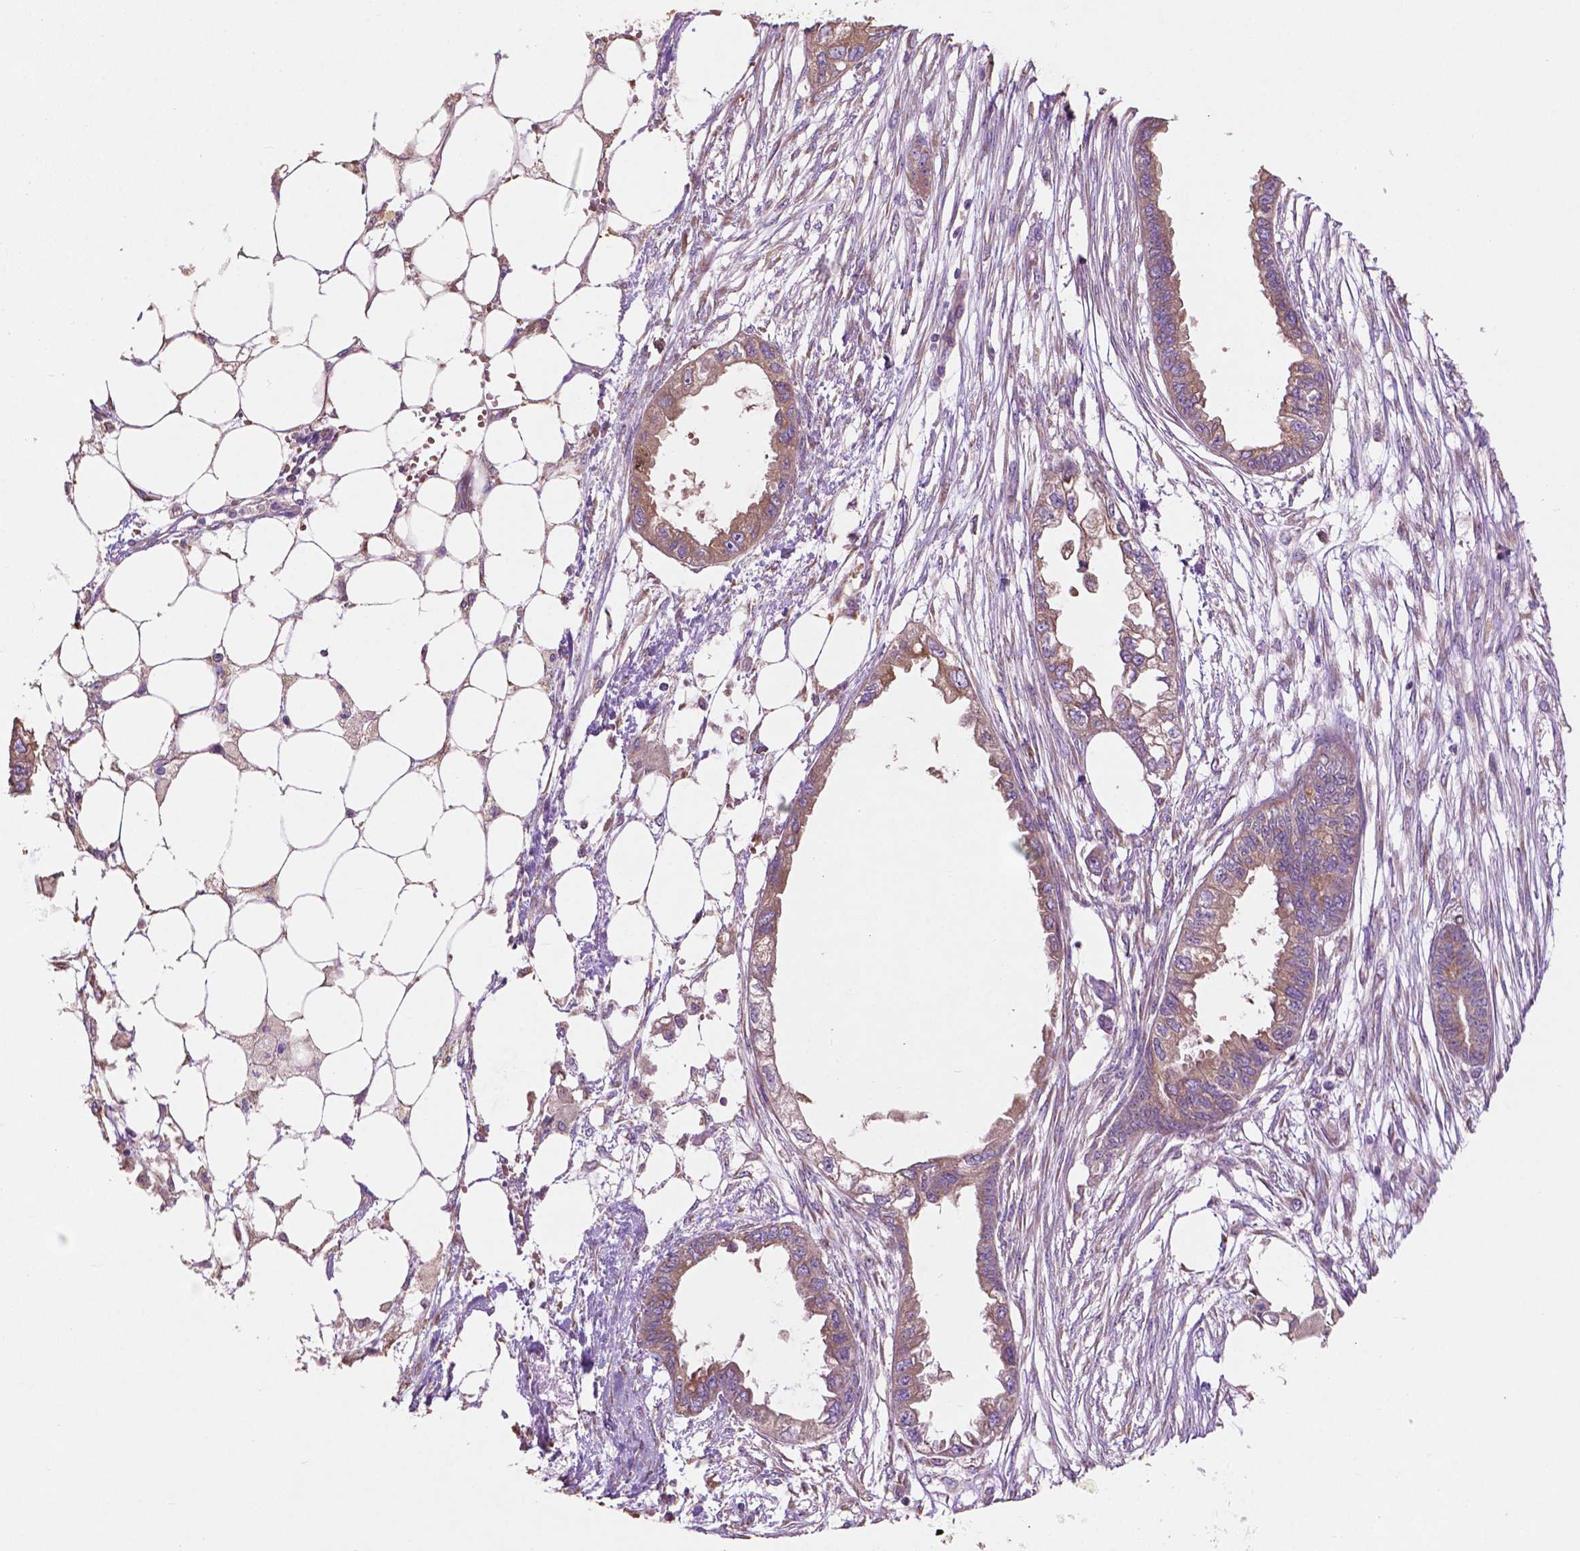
{"staining": {"intensity": "weak", "quantity": ">75%", "location": "cytoplasmic/membranous"}, "tissue": "endometrial cancer", "cell_type": "Tumor cells", "image_type": "cancer", "snomed": [{"axis": "morphology", "description": "Adenocarcinoma, NOS"}, {"axis": "morphology", "description": "Adenocarcinoma, metastatic, NOS"}, {"axis": "topography", "description": "Adipose tissue"}, {"axis": "topography", "description": "Endometrium"}], "caption": "There is low levels of weak cytoplasmic/membranous expression in tumor cells of adenocarcinoma (endometrial), as demonstrated by immunohistochemical staining (brown color).", "gene": "MBTPS1", "patient": {"sex": "female", "age": 67}}